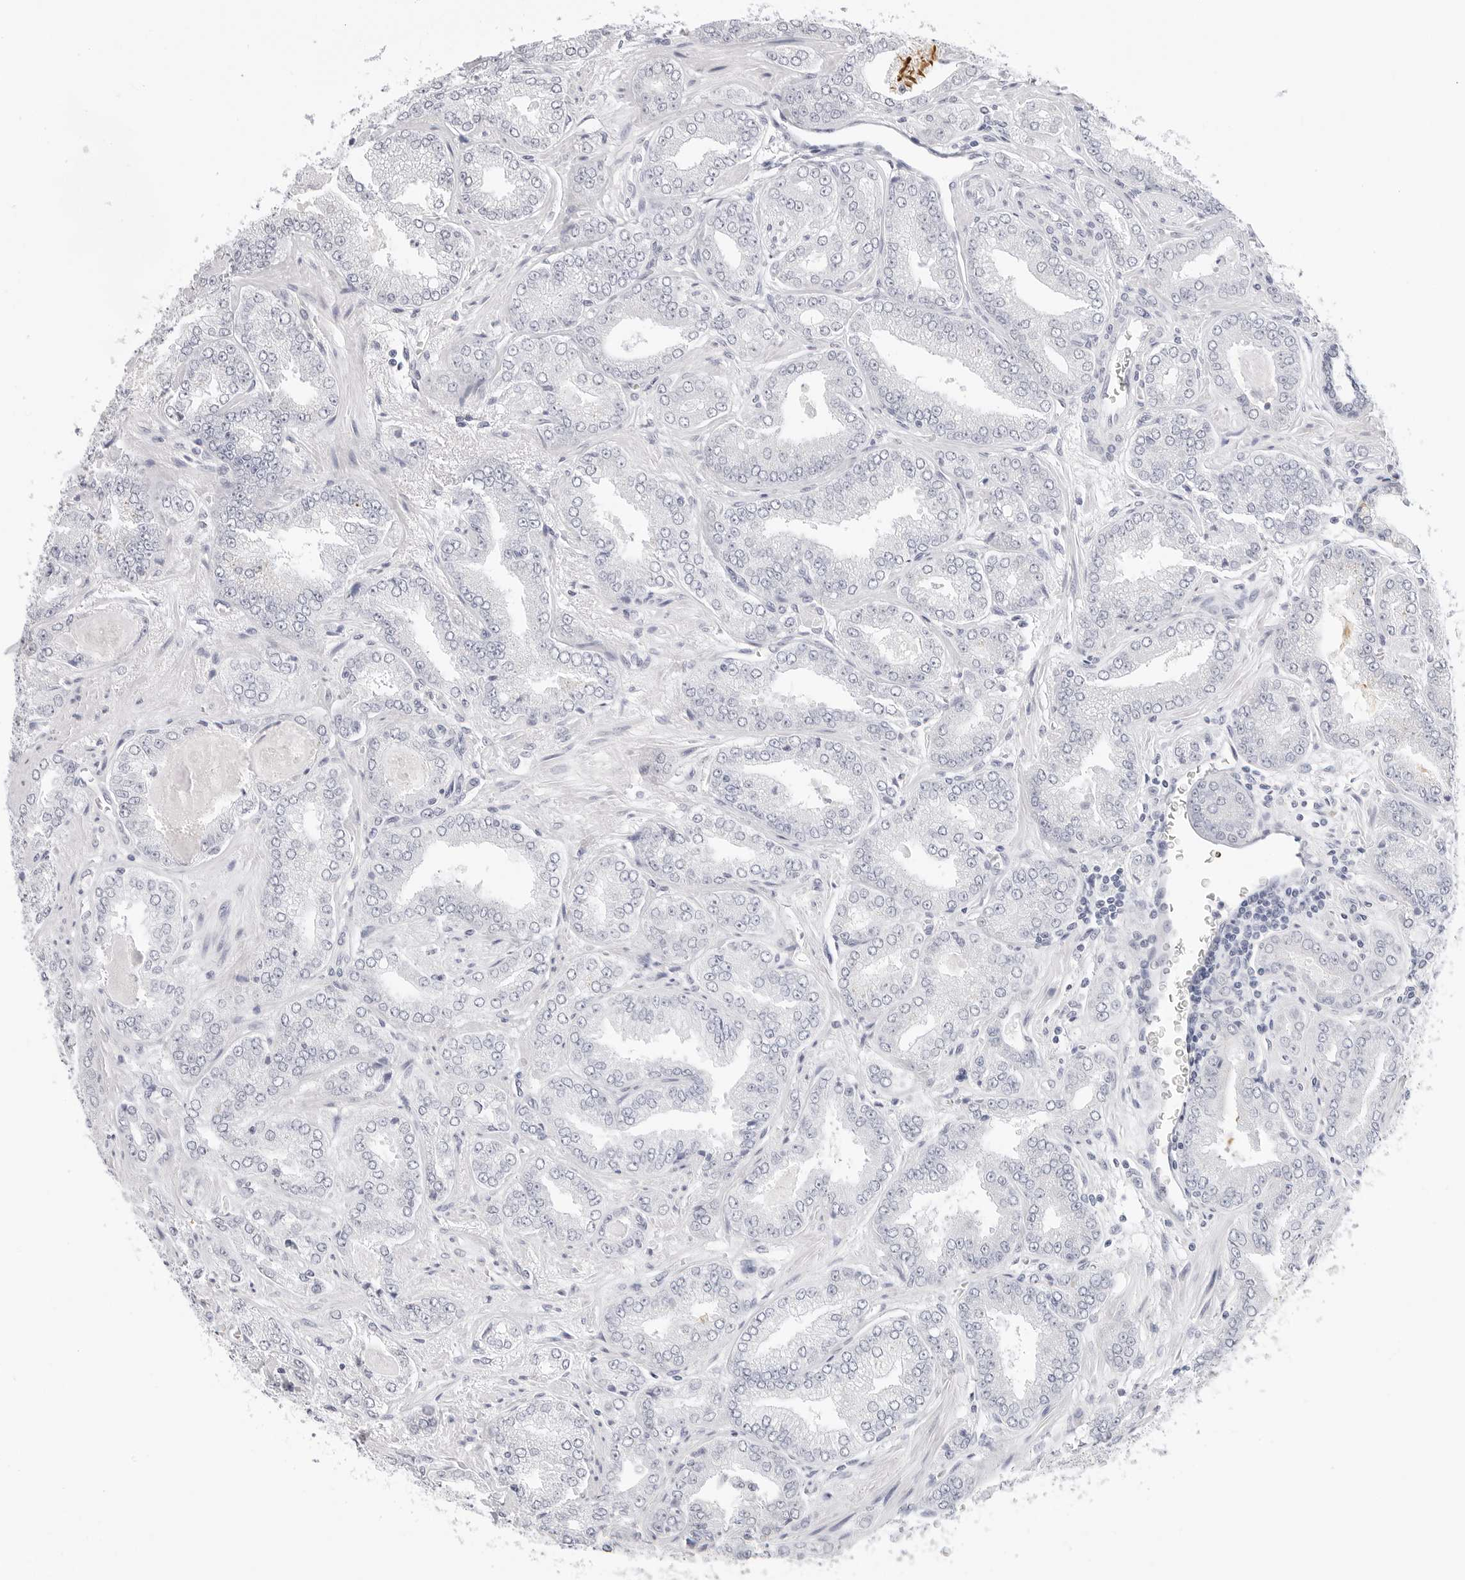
{"staining": {"intensity": "negative", "quantity": "none", "location": "none"}, "tissue": "prostate cancer", "cell_type": "Tumor cells", "image_type": "cancer", "snomed": [{"axis": "morphology", "description": "Adenocarcinoma, High grade"}, {"axis": "topography", "description": "Prostate"}], "caption": "A histopathology image of prostate cancer stained for a protein shows no brown staining in tumor cells.", "gene": "HMGCS2", "patient": {"sex": "male", "age": 71}}